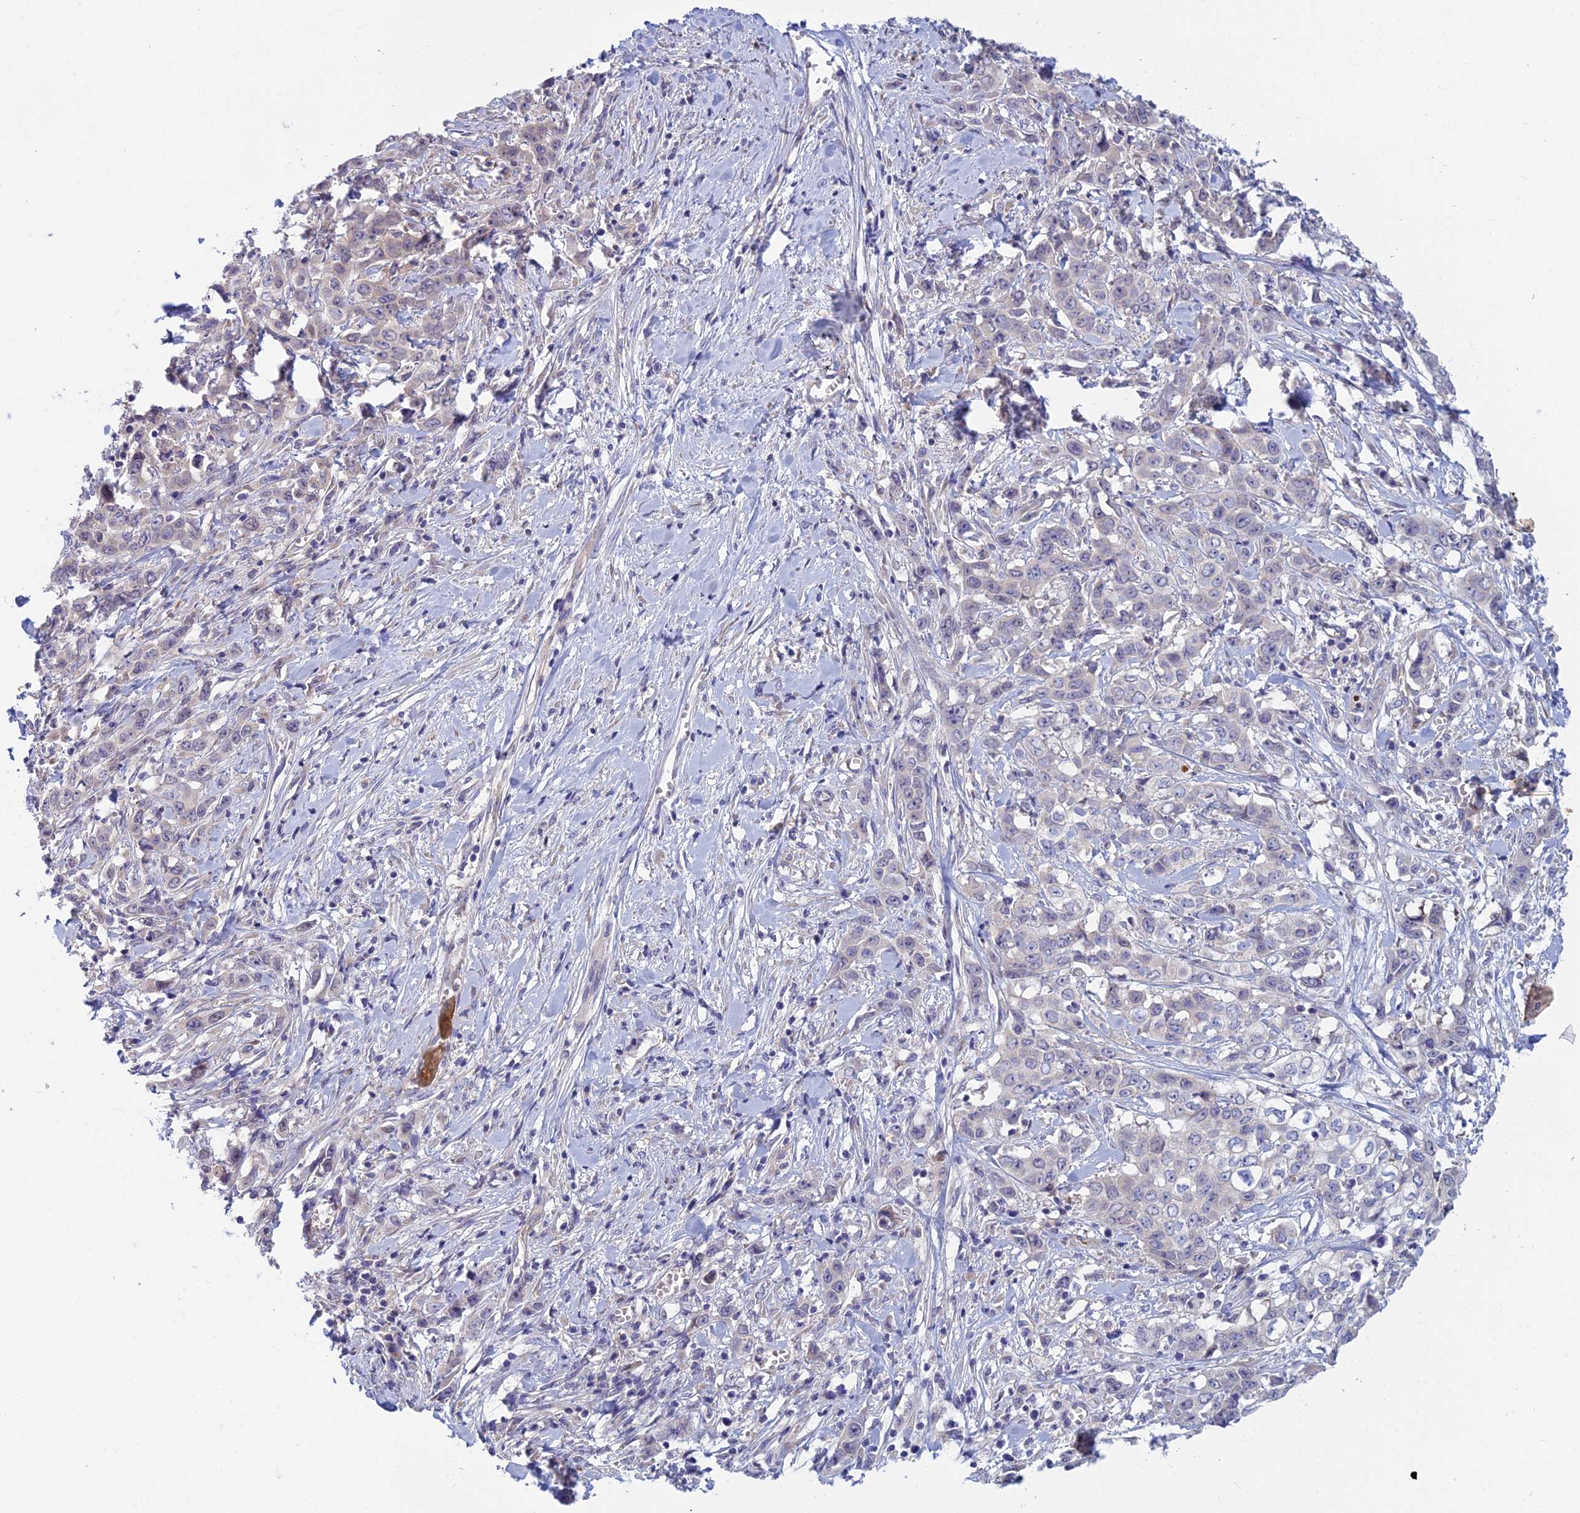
{"staining": {"intensity": "negative", "quantity": "none", "location": "none"}, "tissue": "stomach cancer", "cell_type": "Tumor cells", "image_type": "cancer", "snomed": [{"axis": "morphology", "description": "Adenocarcinoma, NOS"}, {"axis": "topography", "description": "Stomach, upper"}], "caption": "An IHC histopathology image of stomach cancer is shown. There is no staining in tumor cells of stomach cancer.", "gene": "DUS2", "patient": {"sex": "male", "age": 62}}